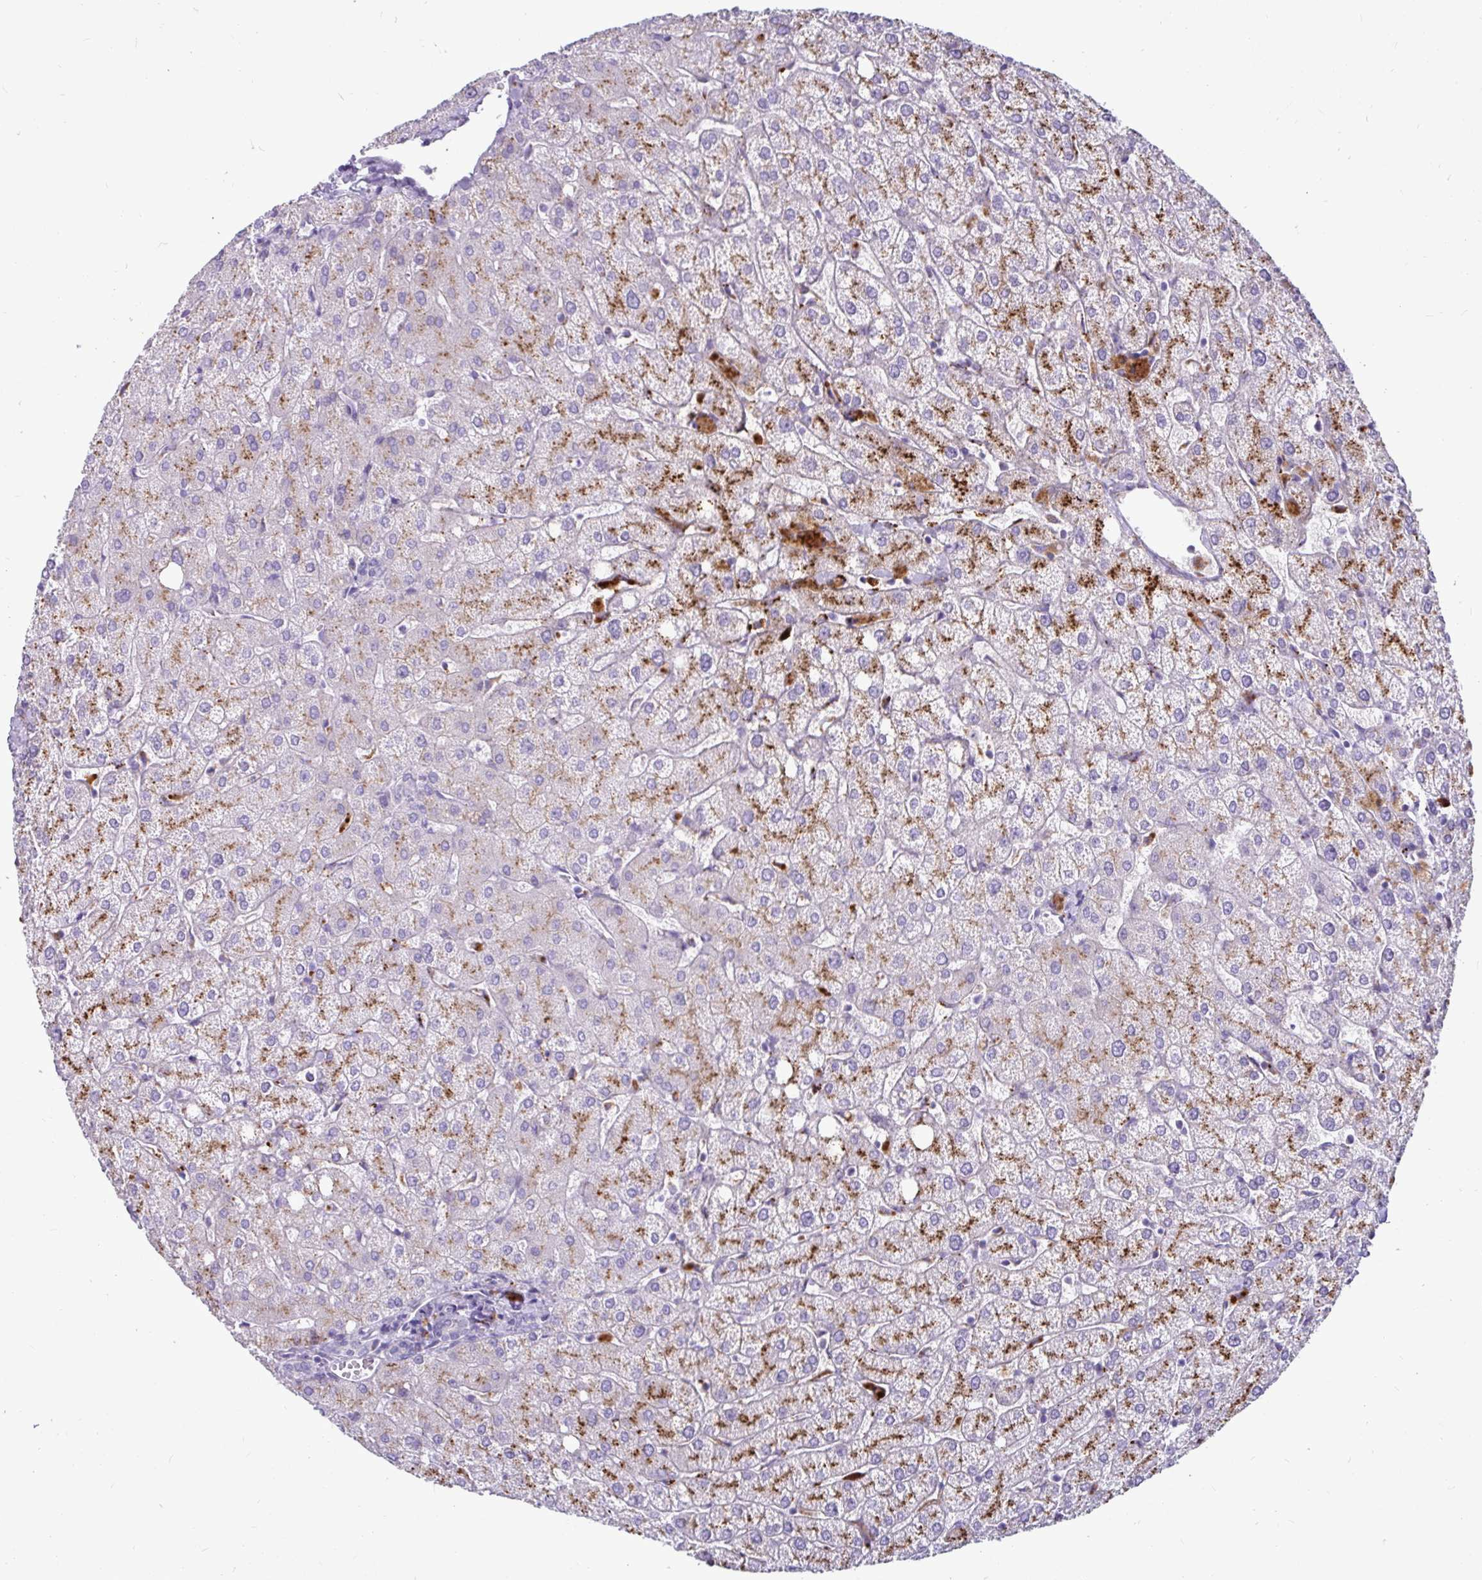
{"staining": {"intensity": "negative", "quantity": "none", "location": "none"}, "tissue": "liver", "cell_type": "Cholangiocytes", "image_type": "normal", "snomed": [{"axis": "morphology", "description": "Normal tissue, NOS"}, {"axis": "topography", "description": "Liver"}], "caption": "Immunohistochemical staining of unremarkable human liver exhibits no significant positivity in cholangiocytes. (DAB (3,3'-diaminobenzidine) immunohistochemistry (IHC), high magnification).", "gene": "CTSZ", "patient": {"sex": "female", "age": 54}}